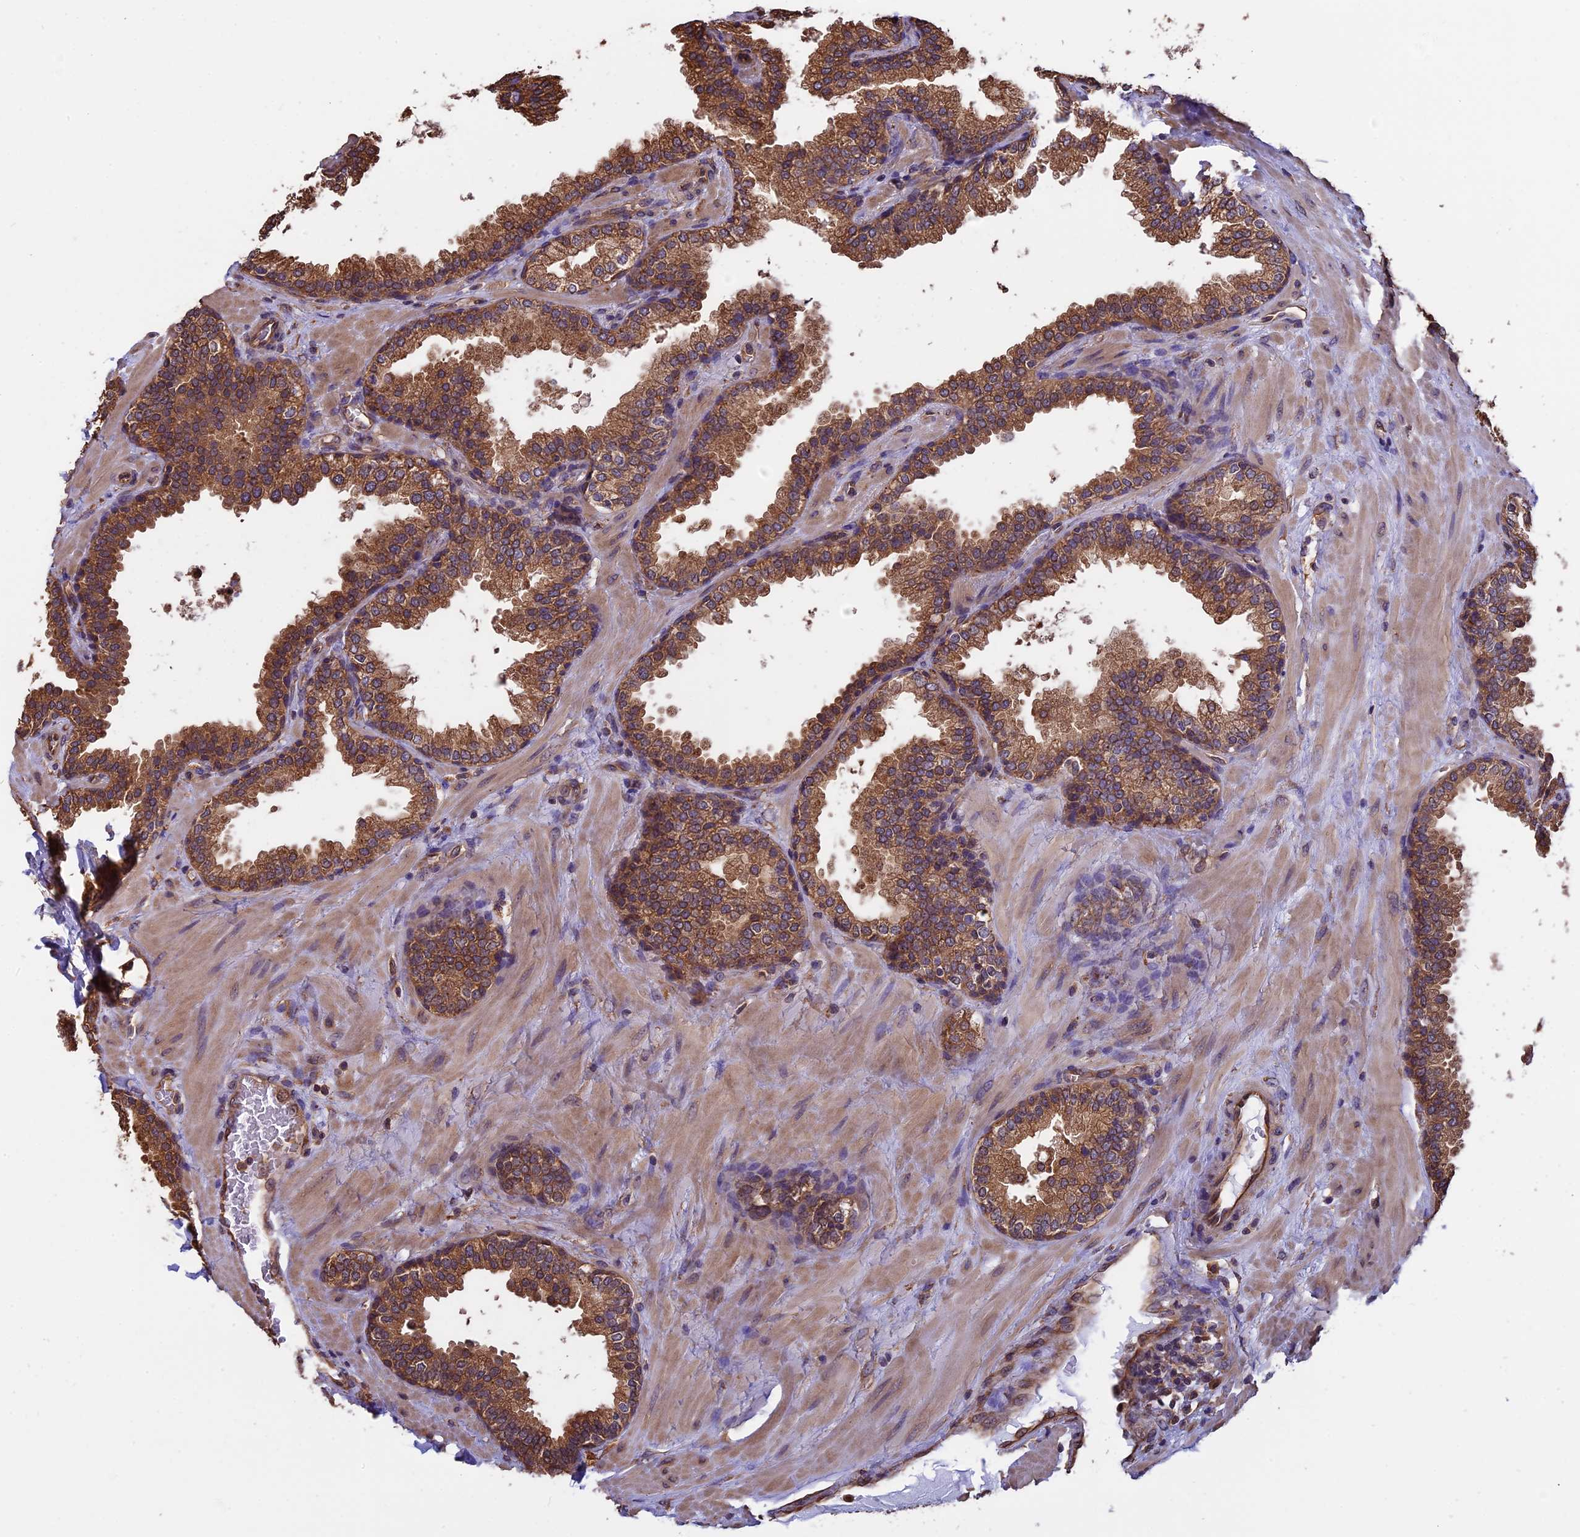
{"staining": {"intensity": "moderate", "quantity": ">75%", "location": "cytoplasmic/membranous"}, "tissue": "prostate", "cell_type": "Glandular cells", "image_type": "normal", "snomed": [{"axis": "morphology", "description": "Normal tissue, NOS"}, {"axis": "topography", "description": "Prostate"}], "caption": "Immunohistochemistry (IHC) (DAB) staining of normal human prostate reveals moderate cytoplasmic/membranous protein expression in about >75% of glandular cells.", "gene": "CHMP2A", "patient": {"sex": "male", "age": 51}}